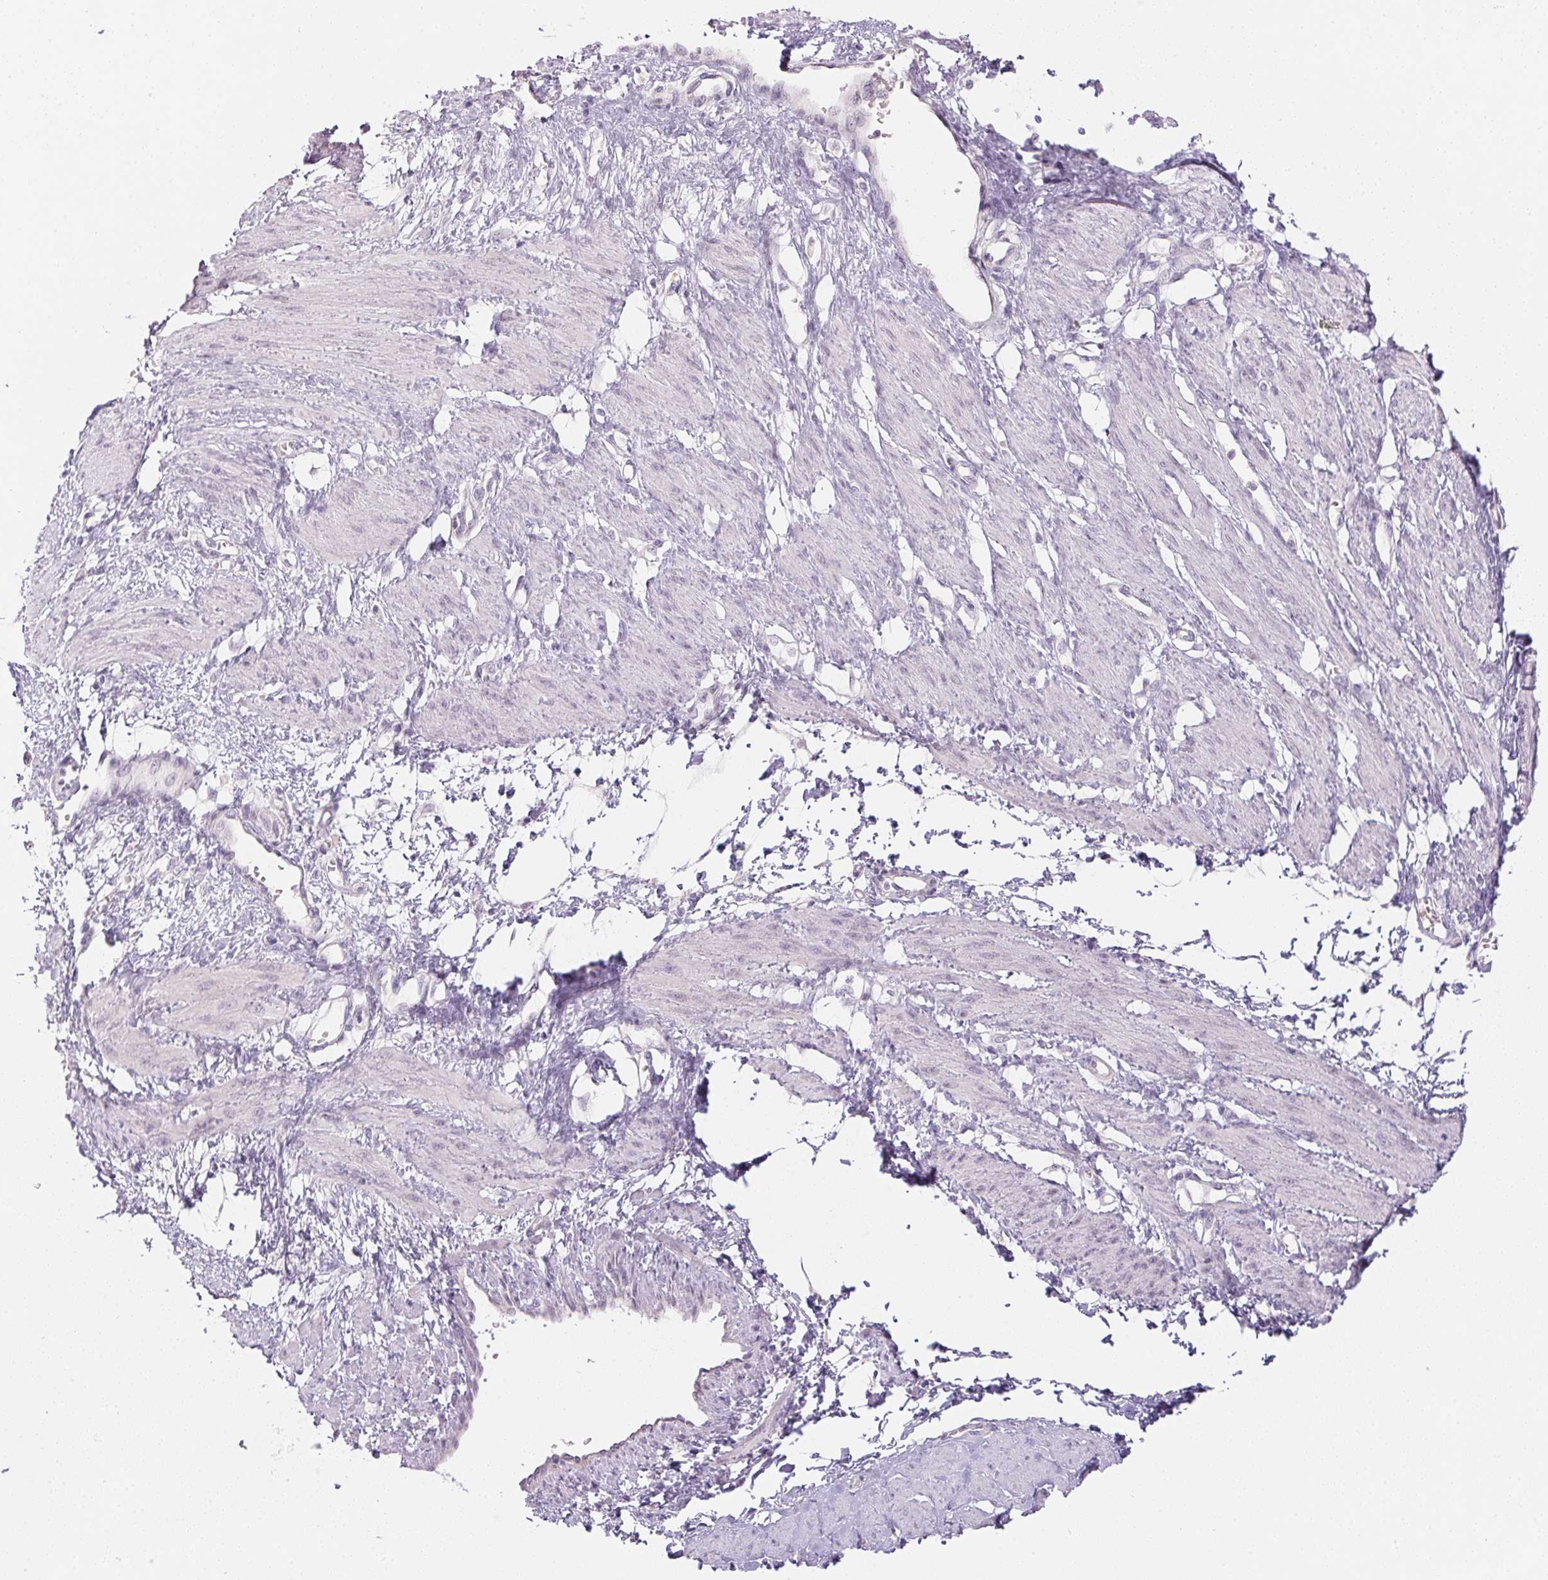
{"staining": {"intensity": "negative", "quantity": "none", "location": "none"}, "tissue": "smooth muscle", "cell_type": "Smooth muscle cells", "image_type": "normal", "snomed": [{"axis": "morphology", "description": "Normal tissue, NOS"}, {"axis": "topography", "description": "Smooth muscle"}, {"axis": "topography", "description": "Uterus"}], "caption": "A high-resolution image shows IHC staining of normal smooth muscle, which shows no significant positivity in smooth muscle cells.", "gene": "CTCFL", "patient": {"sex": "female", "age": 39}}